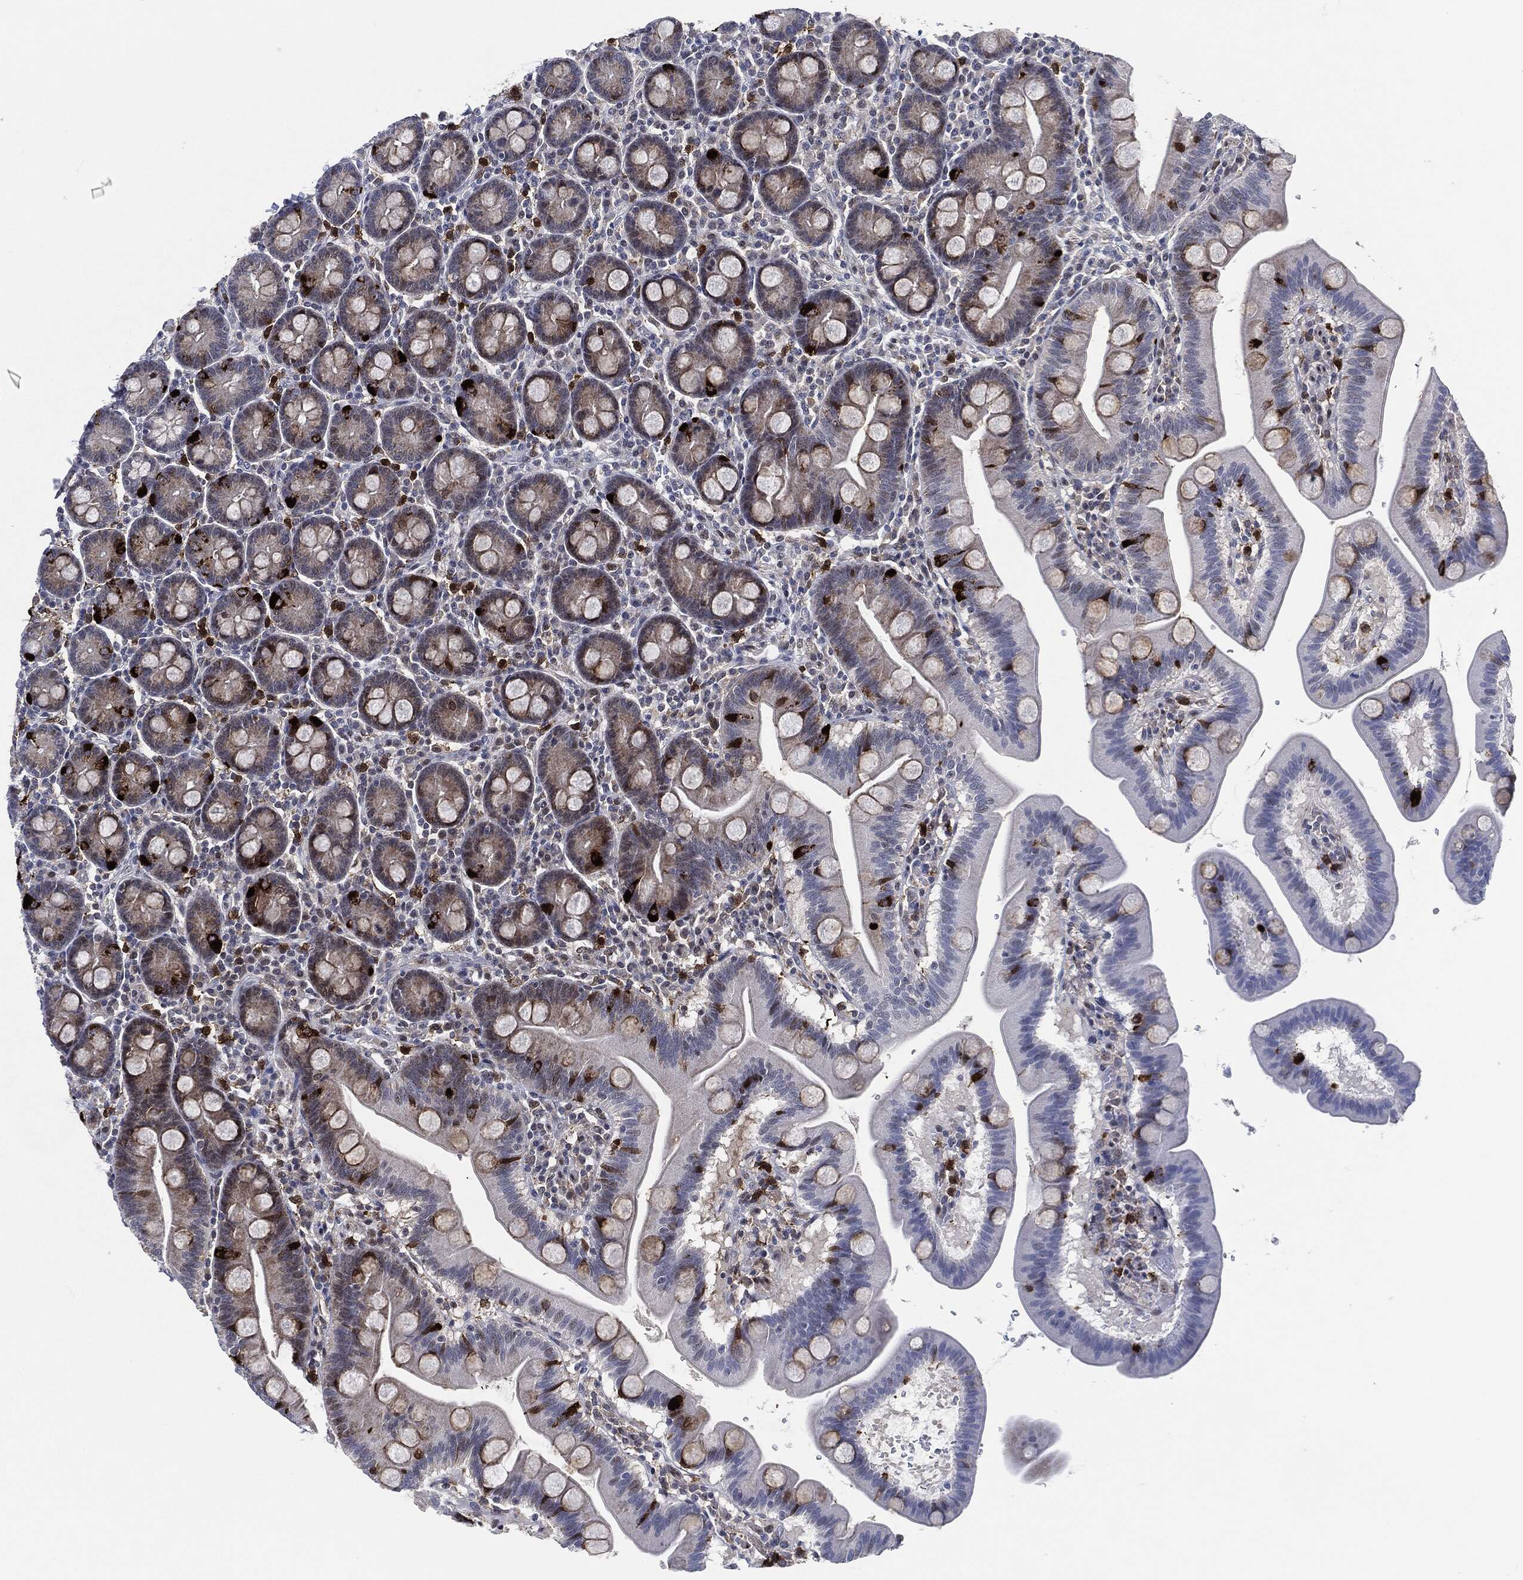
{"staining": {"intensity": "strong", "quantity": "<25%", "location": "cytoplasmic/membranous"}, "tissue": "duodenum", "cell_type": "Glandular cells", "image_type": "normal", "snomed": [{"axis": "morphology", "description": "Normal tissue, NOS"}, {"axis": "topography", "description": "Duodenum"}], "caption": "High-magnification brightfield microscopy of normal duodenum stained with DAB (3,3'-diaminobenzidine) (brown) and counterstained with hematoxylin (blue). glandular cells exhibit strong cytoplasmic/membranous expression is seen in approximately<25% of cells.", "gene": "NANOS3", "patient": {"sex": "male", "age": 59}}